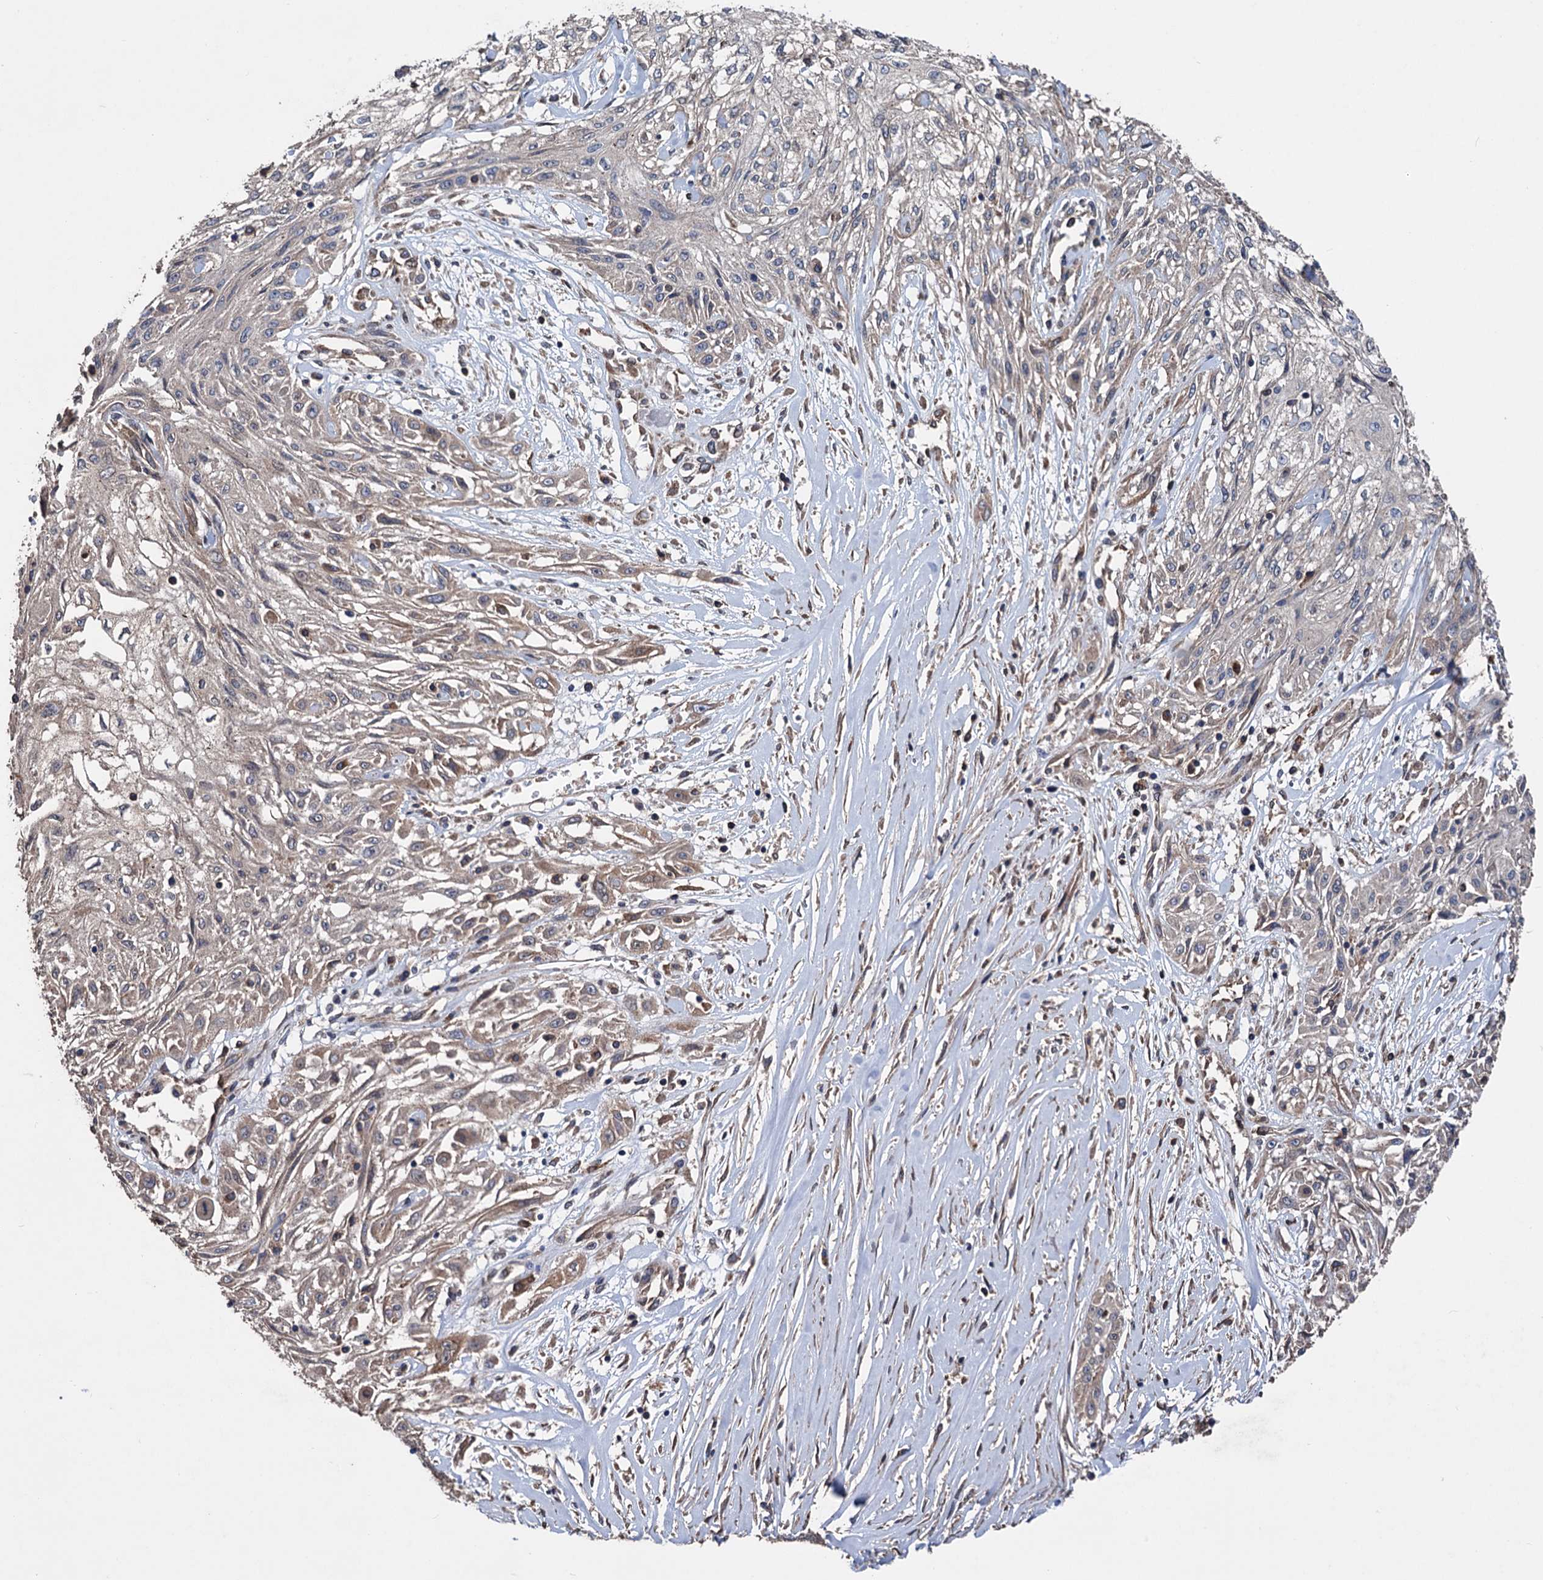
{"staining": {"intensity": "weak", "quantity": "<25%", "location": "cytoplasmic/membranous"}, "tissue": "skin cancer", "cell_type": "Tumor cells", "image_type": "cancer", "snomed": [{"axis": "morphology", "description": "Squamous cell carcinoma, NOS"}, {"axis": "morphology", "description": "Squamous cell carcinoma, metastatic, NOS"}, {"axis": "topography", "description": "Skin"}, {"axis": "topography", "description": "Lymph node"}], "caption": "This is an immunohistochemistry photomicrograph of squamous cell carcinoma (skin). There is no expression in tumor cells.", "gene": "STING1", "patient": {"sex": "male", "age": 75}}